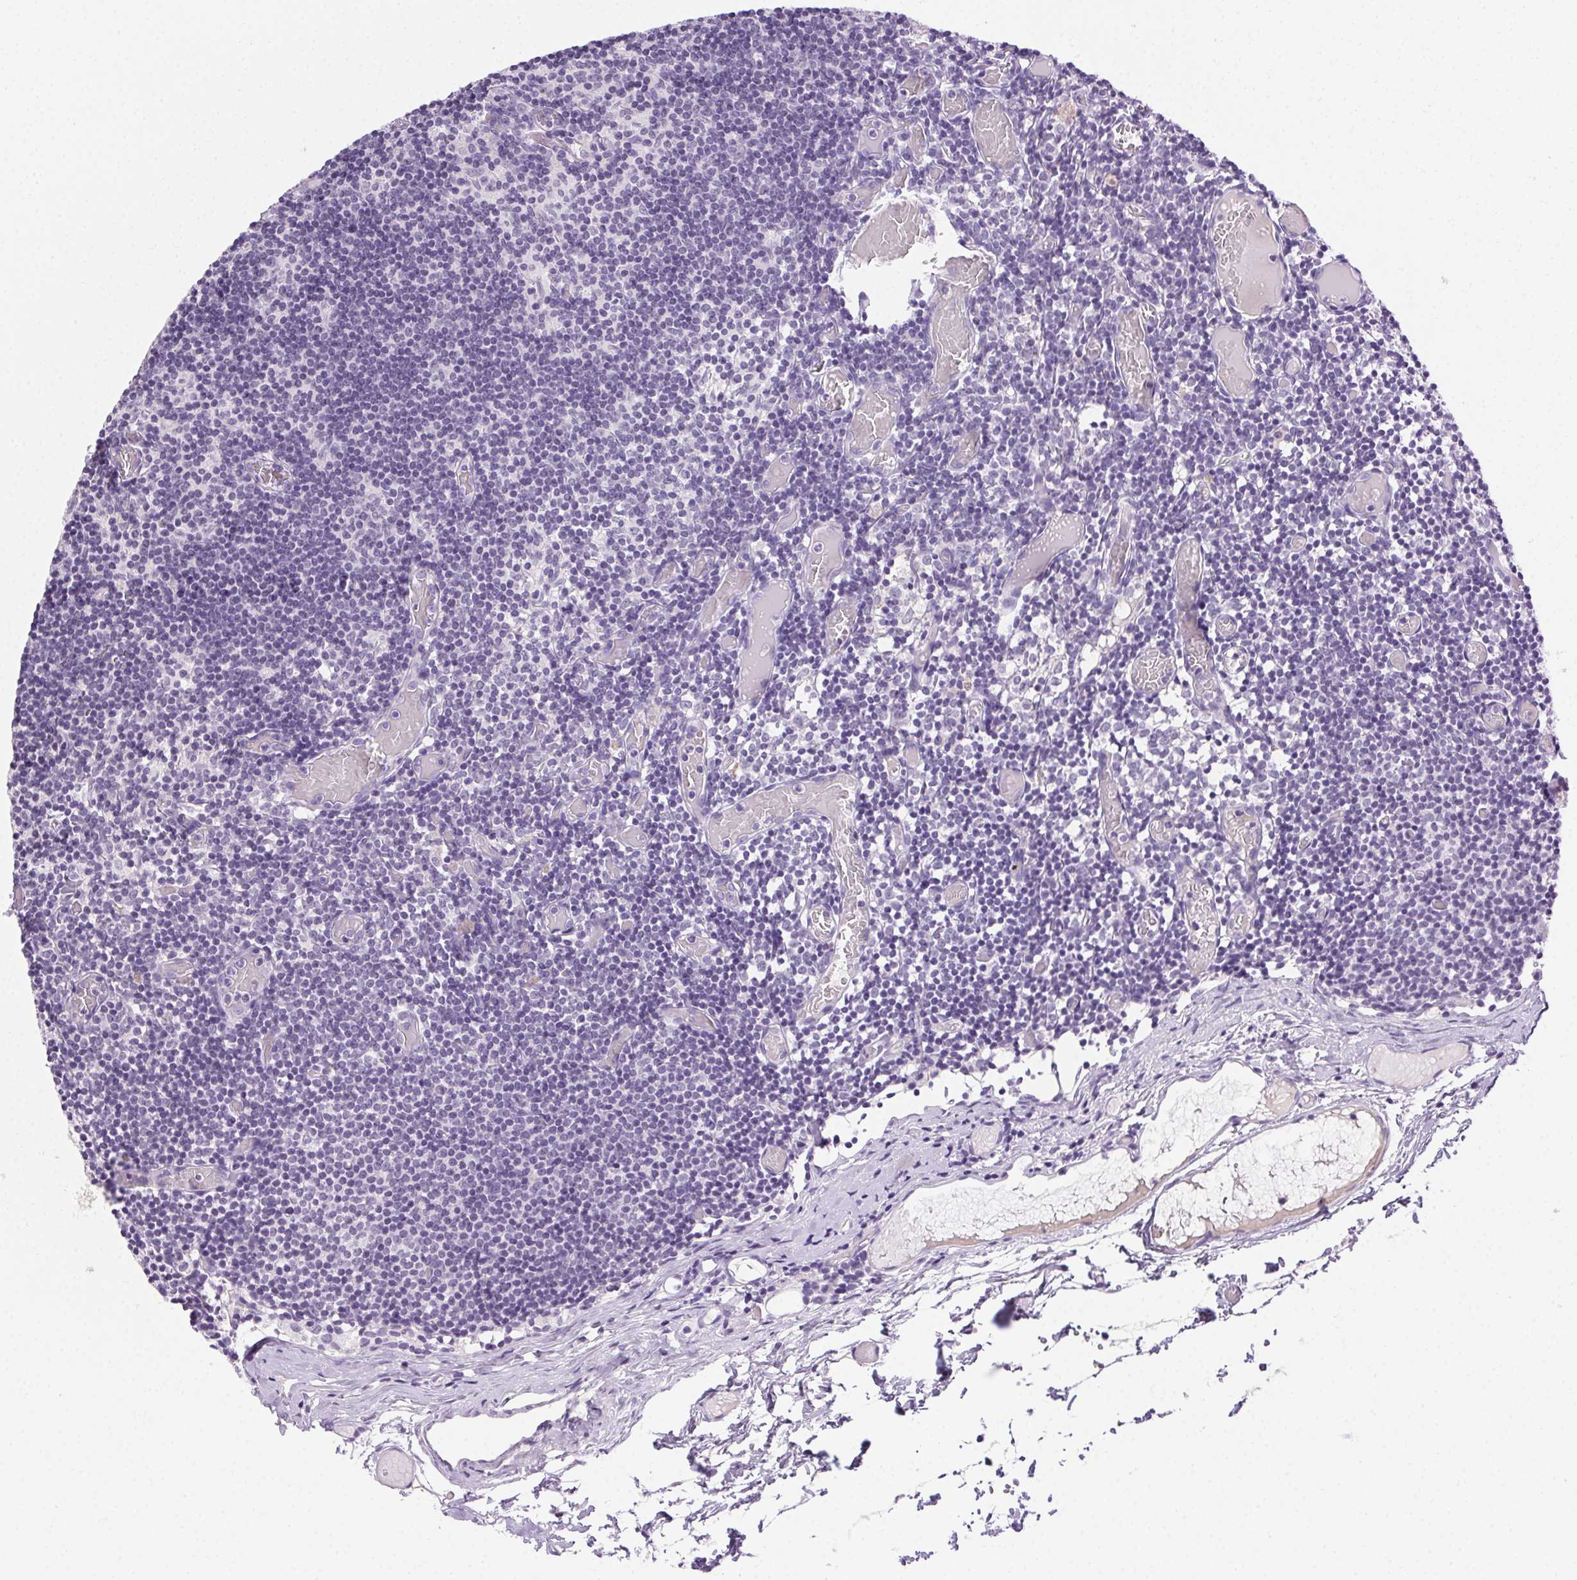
{"staining": {"intensity": "negative", "quantity": "none", "location": "none"}, "tissue": "lymph node", "cell_type": "Germinal center cells", "image_type": "normal", "snomed": [{"axis": "morphology", "description": "Normal tissue, NOS"}, {"axis": "topography", "description": "Lymph node"}], "caption": "High power microscopy micrograph of an immunohistochemistry (IHC) image of unremarkable lymph node, revealing no significant expression in germinal center cells.", "gene": "CLDN10", "patient": {"sex": "female", "age": 41}}